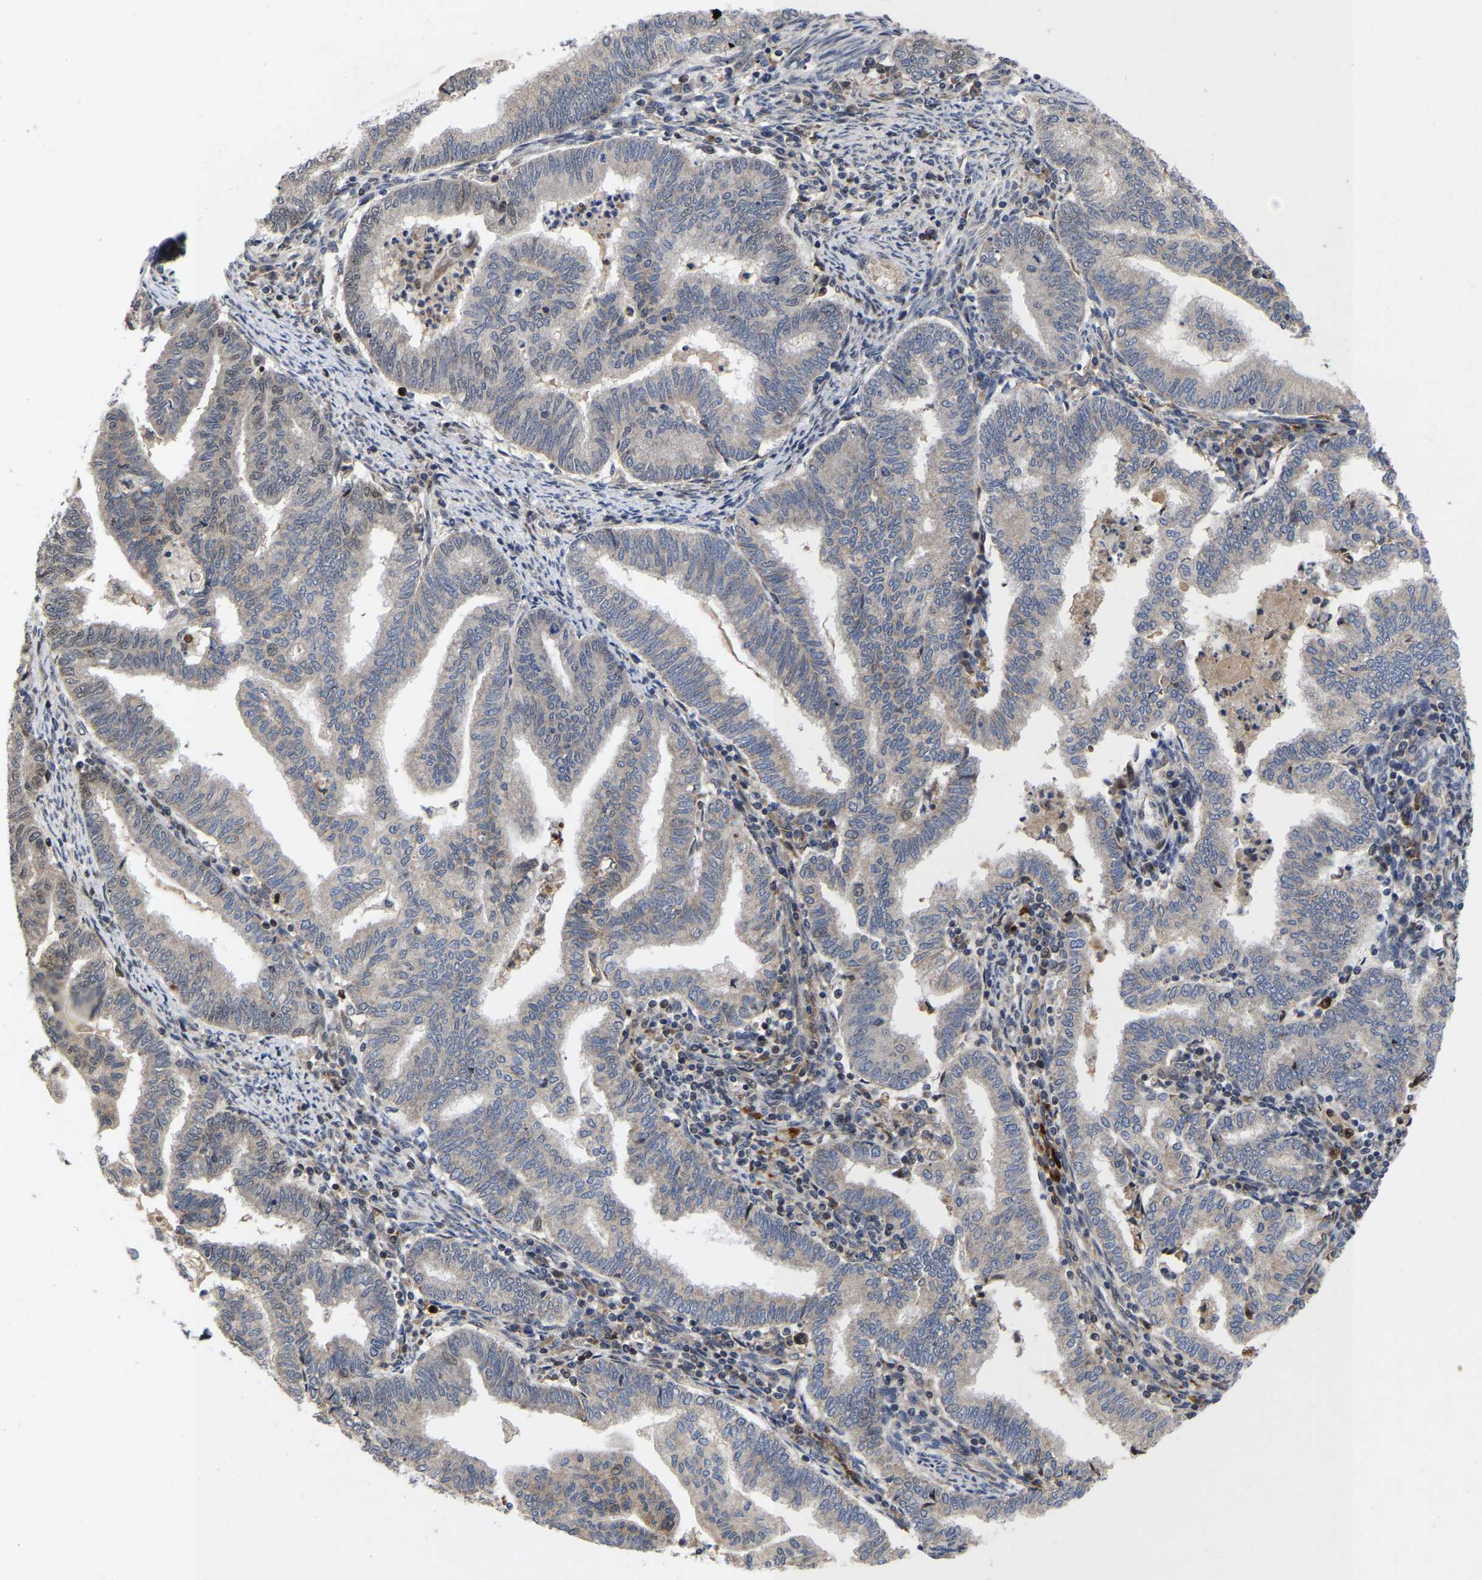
{"staining": {"intensity": "weak", "quantity": "<25%", "location": "cytoplasmic/membranous"}, "tissue": "endometrial cancer", "cell_type": "Tumor cells", "image_type": "cancer", "snomed": [{"axis": "morphology", "description": "Polyp, NOS"}, {"axis": "morphology", "description": "Adenocarcinoma, NOS"}, {"axis": "morphology", "description": "Adenoma, NOS"}, {"axis": "topography", "description": "Endometrium"}], "caption": "A high-resolution histopathology image shows IHC staining of endometrial cancer, which reveals no significant positivity in tumor cells. (Stains: DAB (3,3'-diaminobenzidine) IHC with hematoxylin counter stain, Microscopy: brightfield microscopy at high magnification).", "gene": "JUNB", "patient": {"sex": "female", "age": 79}}